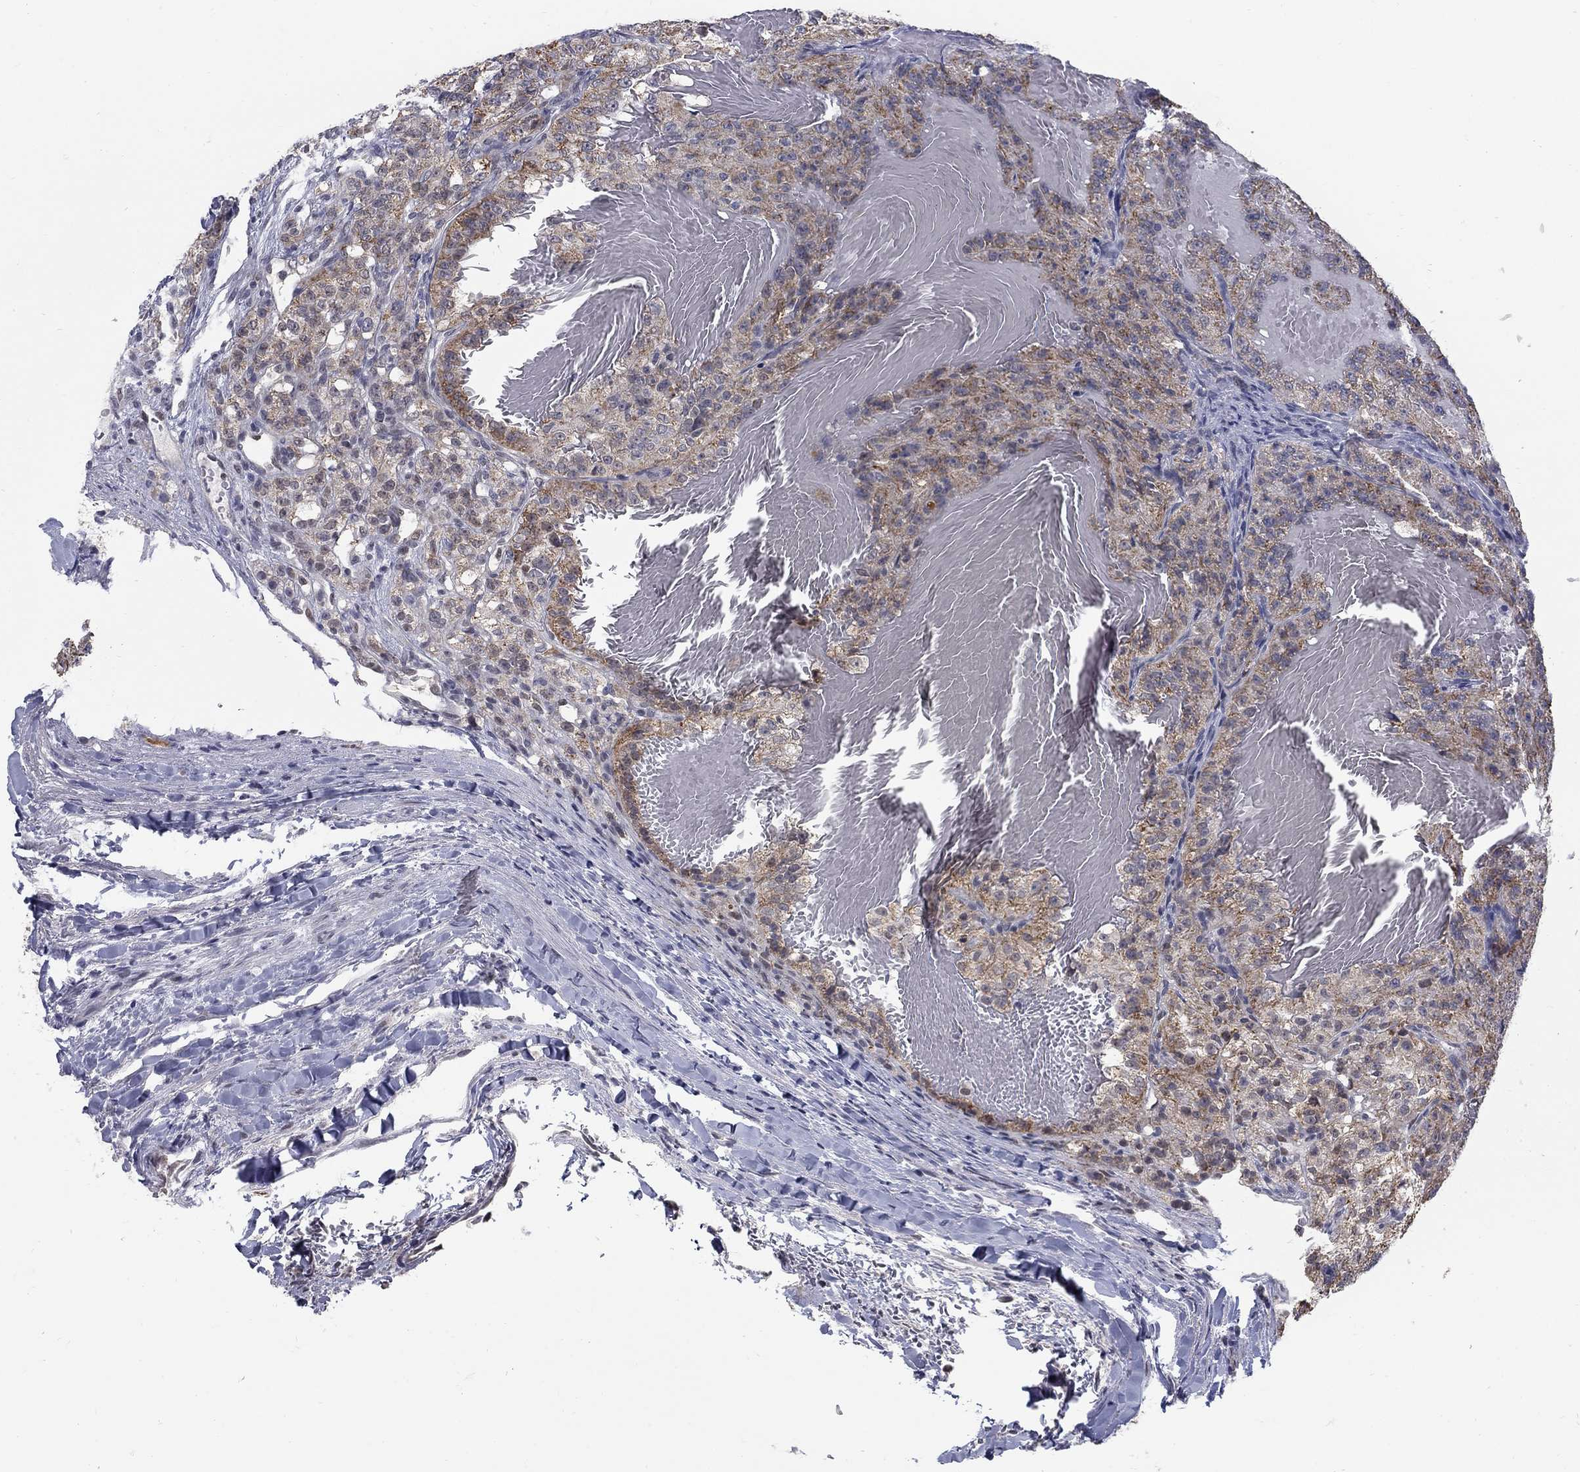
{"staining": {"intensity": "negative", "quantity": "none", "location": "none"}, "tissue": "renal cancer", "cell_type": "Tumor cells", "image_type": "cancer", "snomed": [{"axis": "morphology", "description": "Adenocarcinoma, NOS"}, {"axis": "topography", "description": "Kidney"}], "caption": "Immunohistochemistry (IHC) of human renal cancer (adenocarcinoma) displays no positivity in tumor cells.", "gene": "GCFC2", "patient": {"sex": "female", "age": 63}}